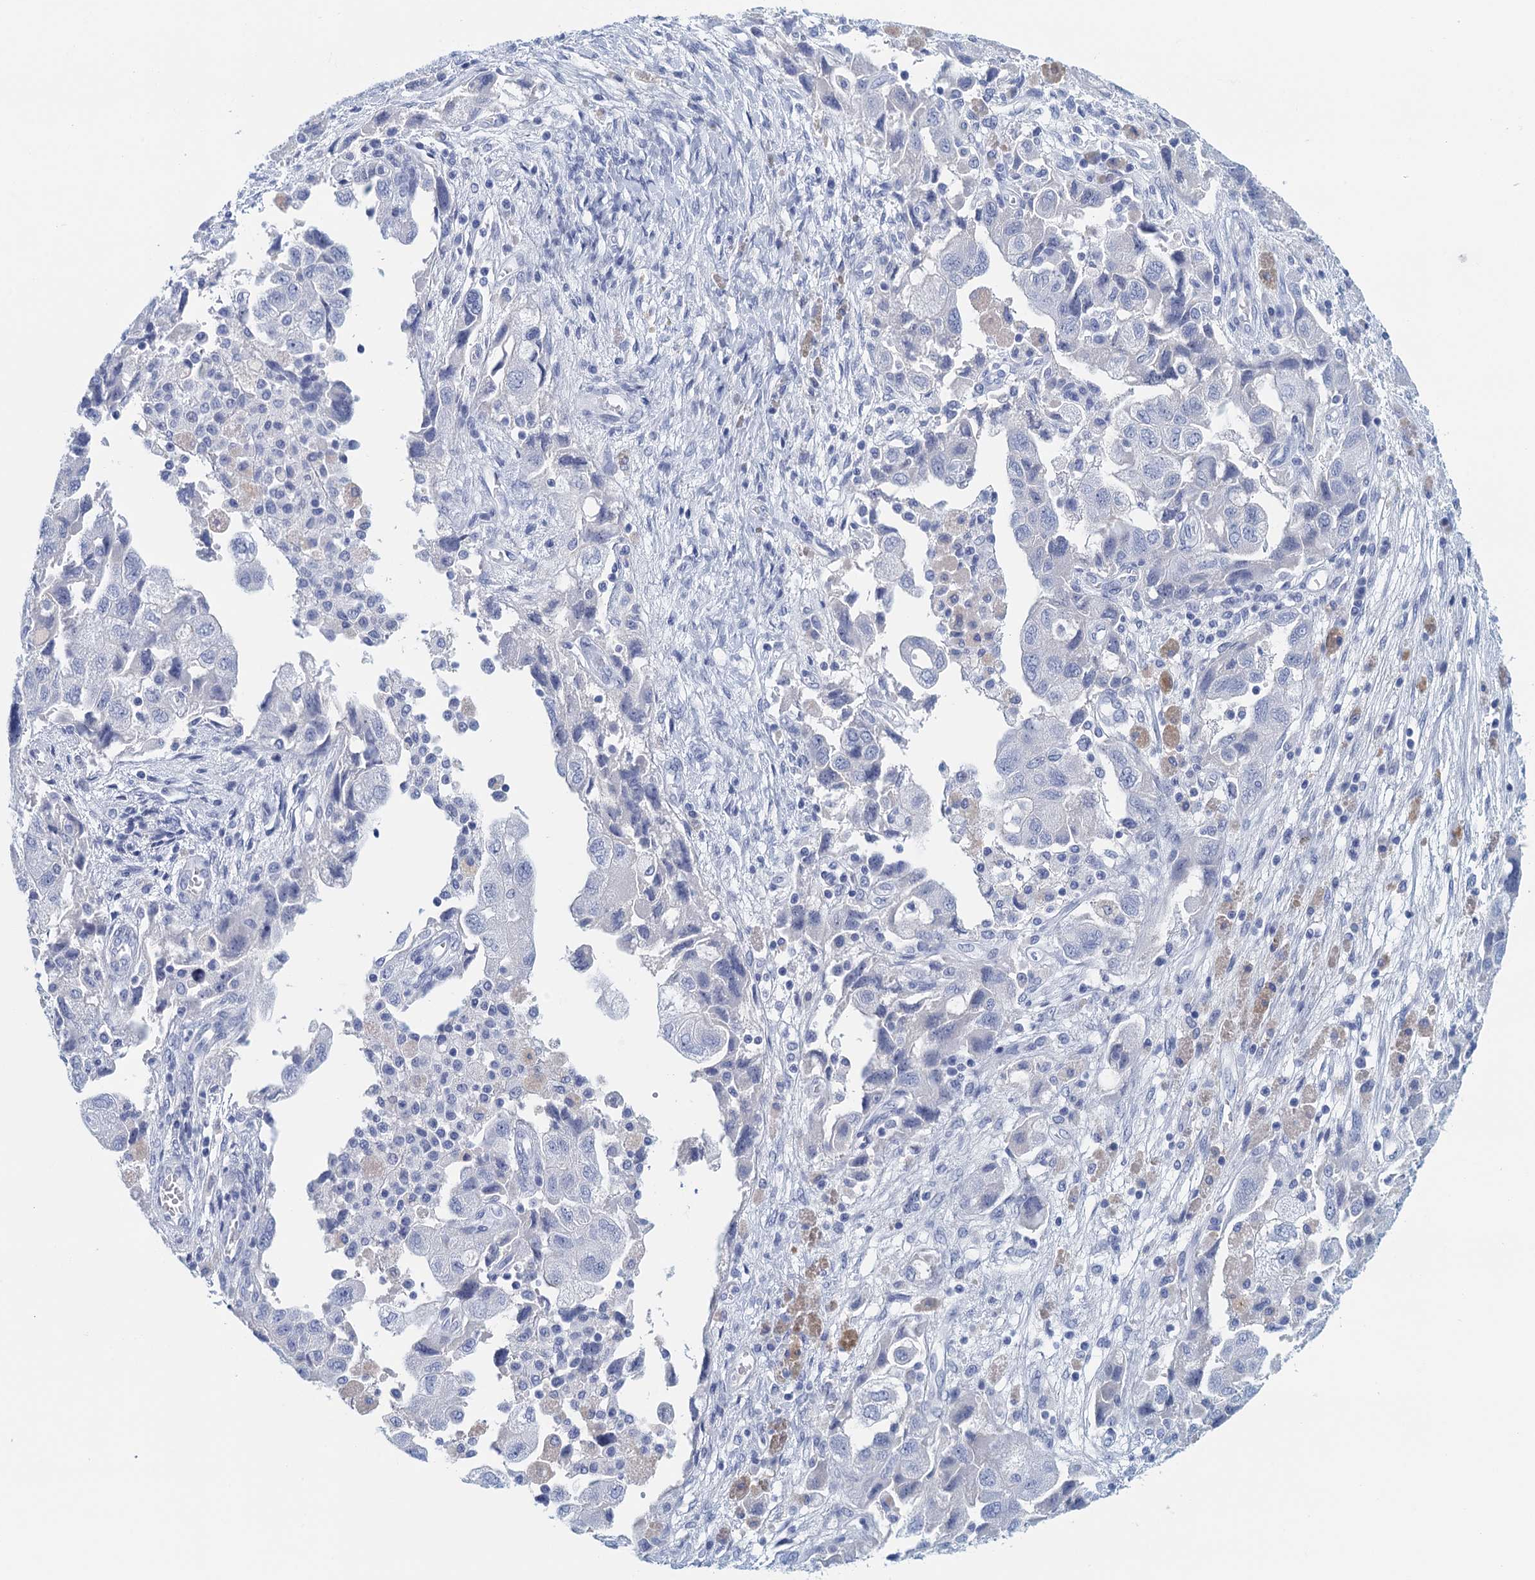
{"staining": {"intensity": "negative", "quantity": "none", "location": "none"}, "tissue": "ovarian cancer", "cell_type": "Tumor cells", "image_type": "cancer", "snomed": [{"axis": "morphology", "description": "Carcinoma, NOS"}, {"axis": "morphology", "description": "Cystadenocarcinoma, serous, NOS"}, {"axis": "topography", "description": "Ovary"}], "caption": "A photomicrograph of ovarian cancer (carcinoma) stained for a protein displays no brown staining in tumor cells. The staining is performed using DAB (3,3'-diaminobenzidine) brown chromogen with nuclei counter-stained in using hematoxylin.", "gene": "CYP51A1", "patient": {"sex": "female", "age": 69}}